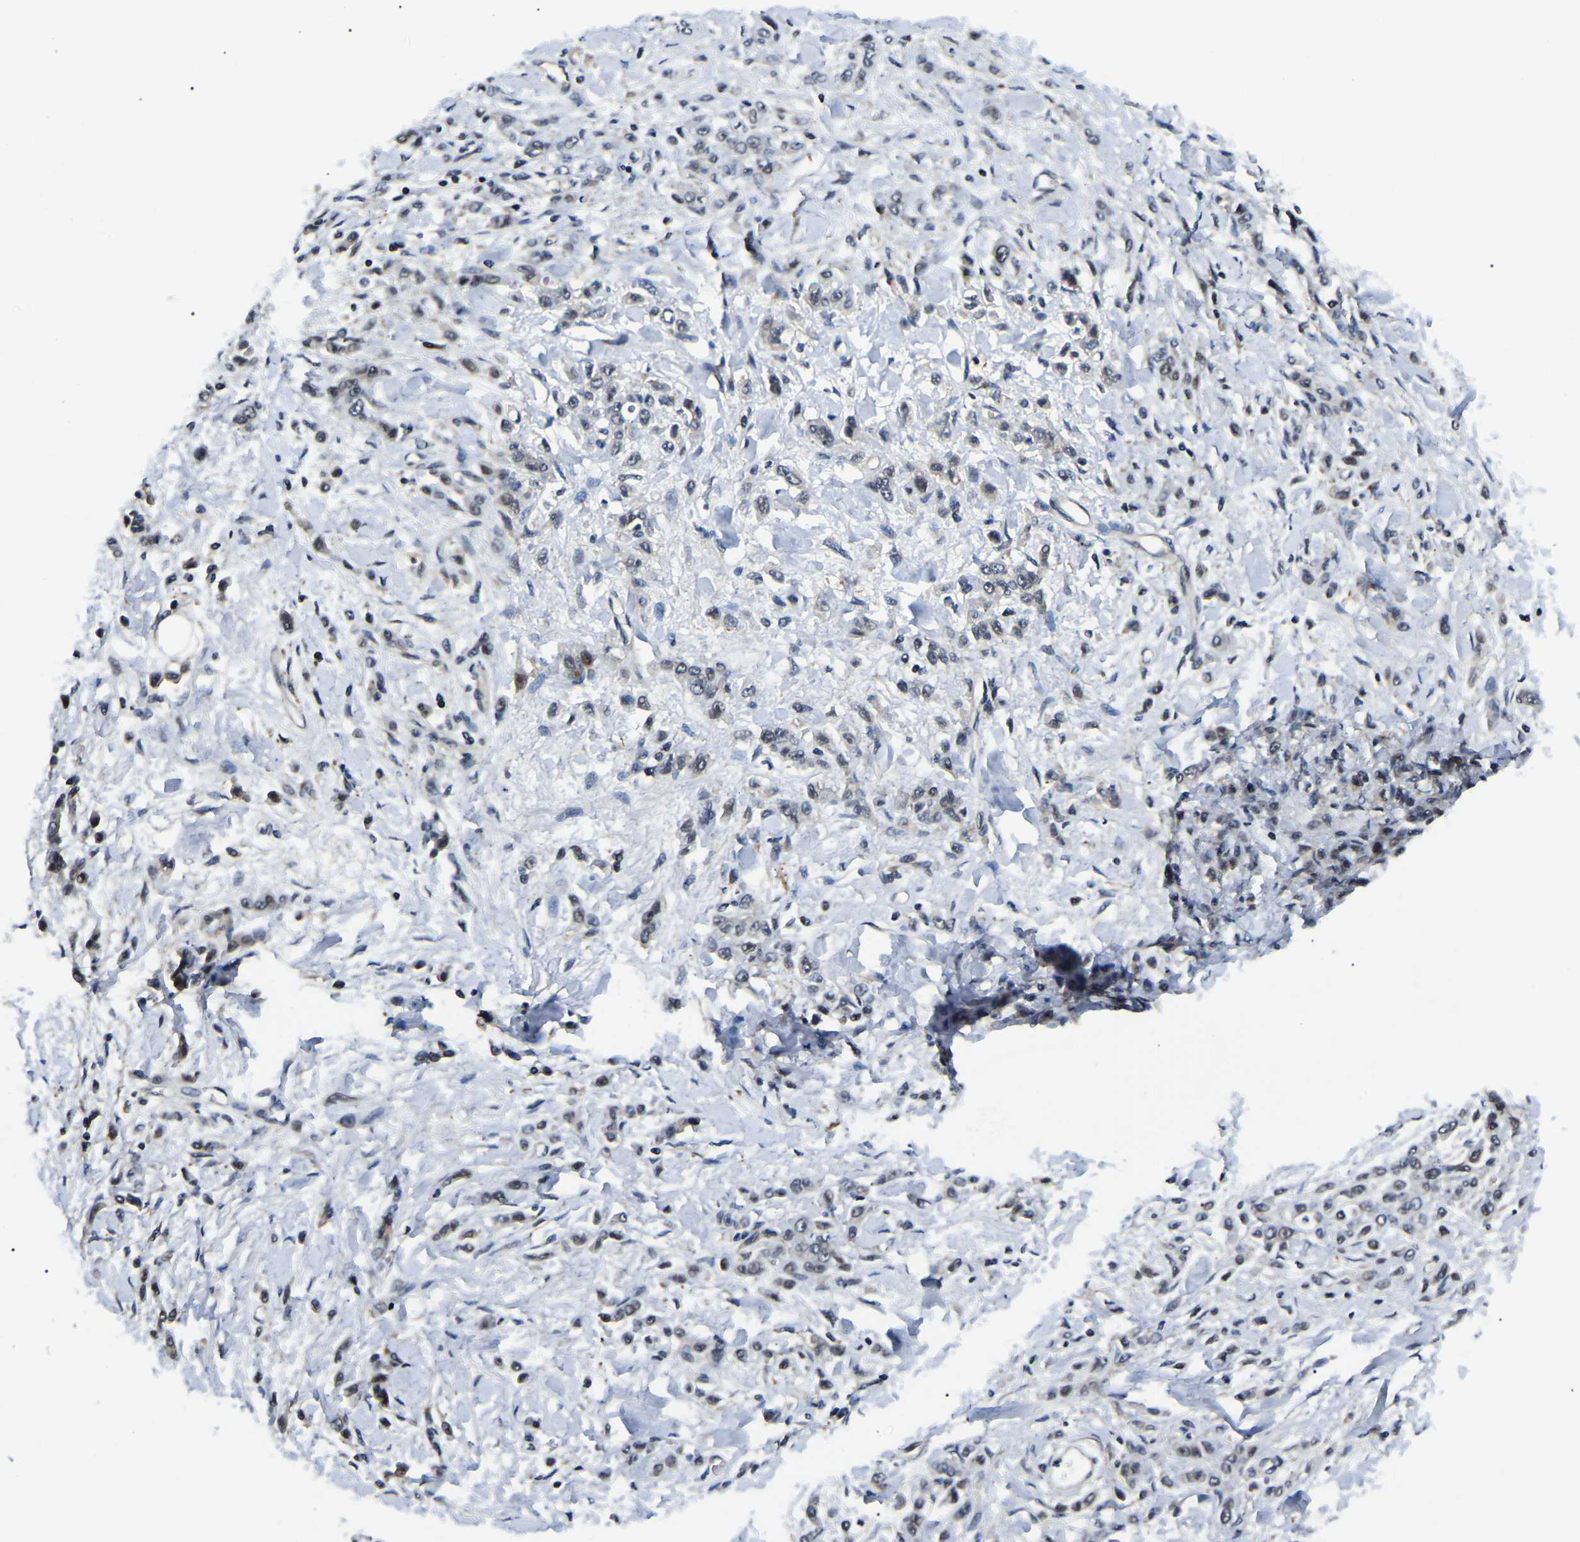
{"staining": {"intensity": "moderate", "quantity": "25%-75%", "location": "cytoplasmic/membranous,nuclear"}, "tissue": "stomach cancer", "cell_type": "Tumor cells", "image_type": "cancer", "snomed": [{"axis": "morphology", "description": "Normal tissue, NOS"}, {"axis": "morphology", "description": "Adenocarcinoma, NOS"}, {"axis": "topography", "description": "Stomach"}], "caption": "IHC histopathology image of human stomach adenocarcinoma stained for a protein (brown), which exhibits medium levels of moderate cytoplasmic/membranous and nuclear positivity in about 25%-75% of tumor cells.", "gene": "RRP1B", "patient": {"sex": "male", "age": 82}}